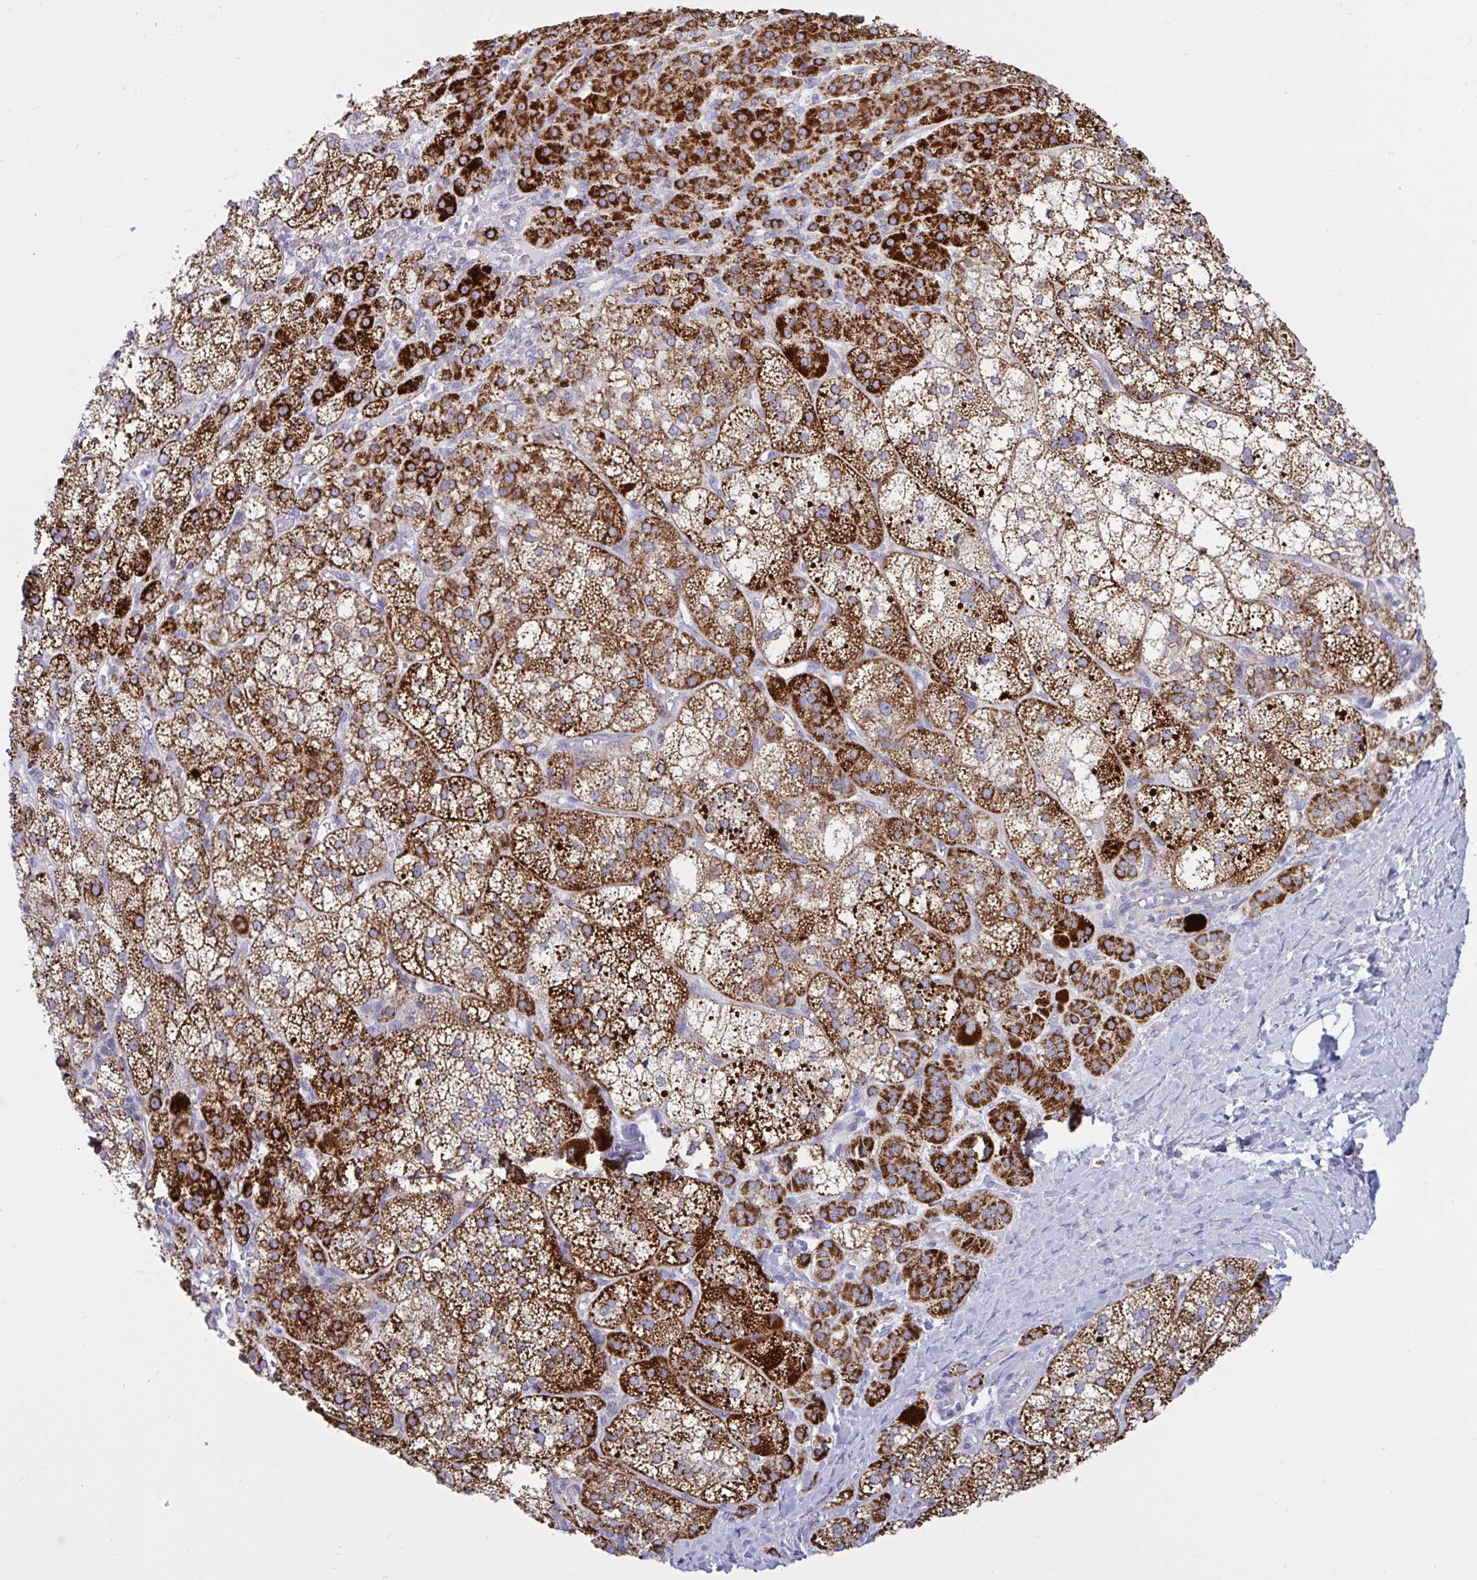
{"staining": {"intensity": "strong", "quantity": ">75%", "location": "cytoplasmic/membranous"}, "tissue": "adrenal gland", "cell_type": "Glandular cells", "image_type": "normal", "snomed": [{"axis": "morphology", "description": "Normal tissue, NOS"}, {"axis": "topography", "description": "Adrenal gland"}], "caption": "A photomicrograph of human adrenal gland stained for a protein demonstrates strong cytoplasmic/membranous brown staining in glandular cells. Immunohistochemistry (ihc) stains the protein in brown and the nuclei are stained blue.", "gene": "HSPE1", "patient": {"sex": "female", "age": 60}}